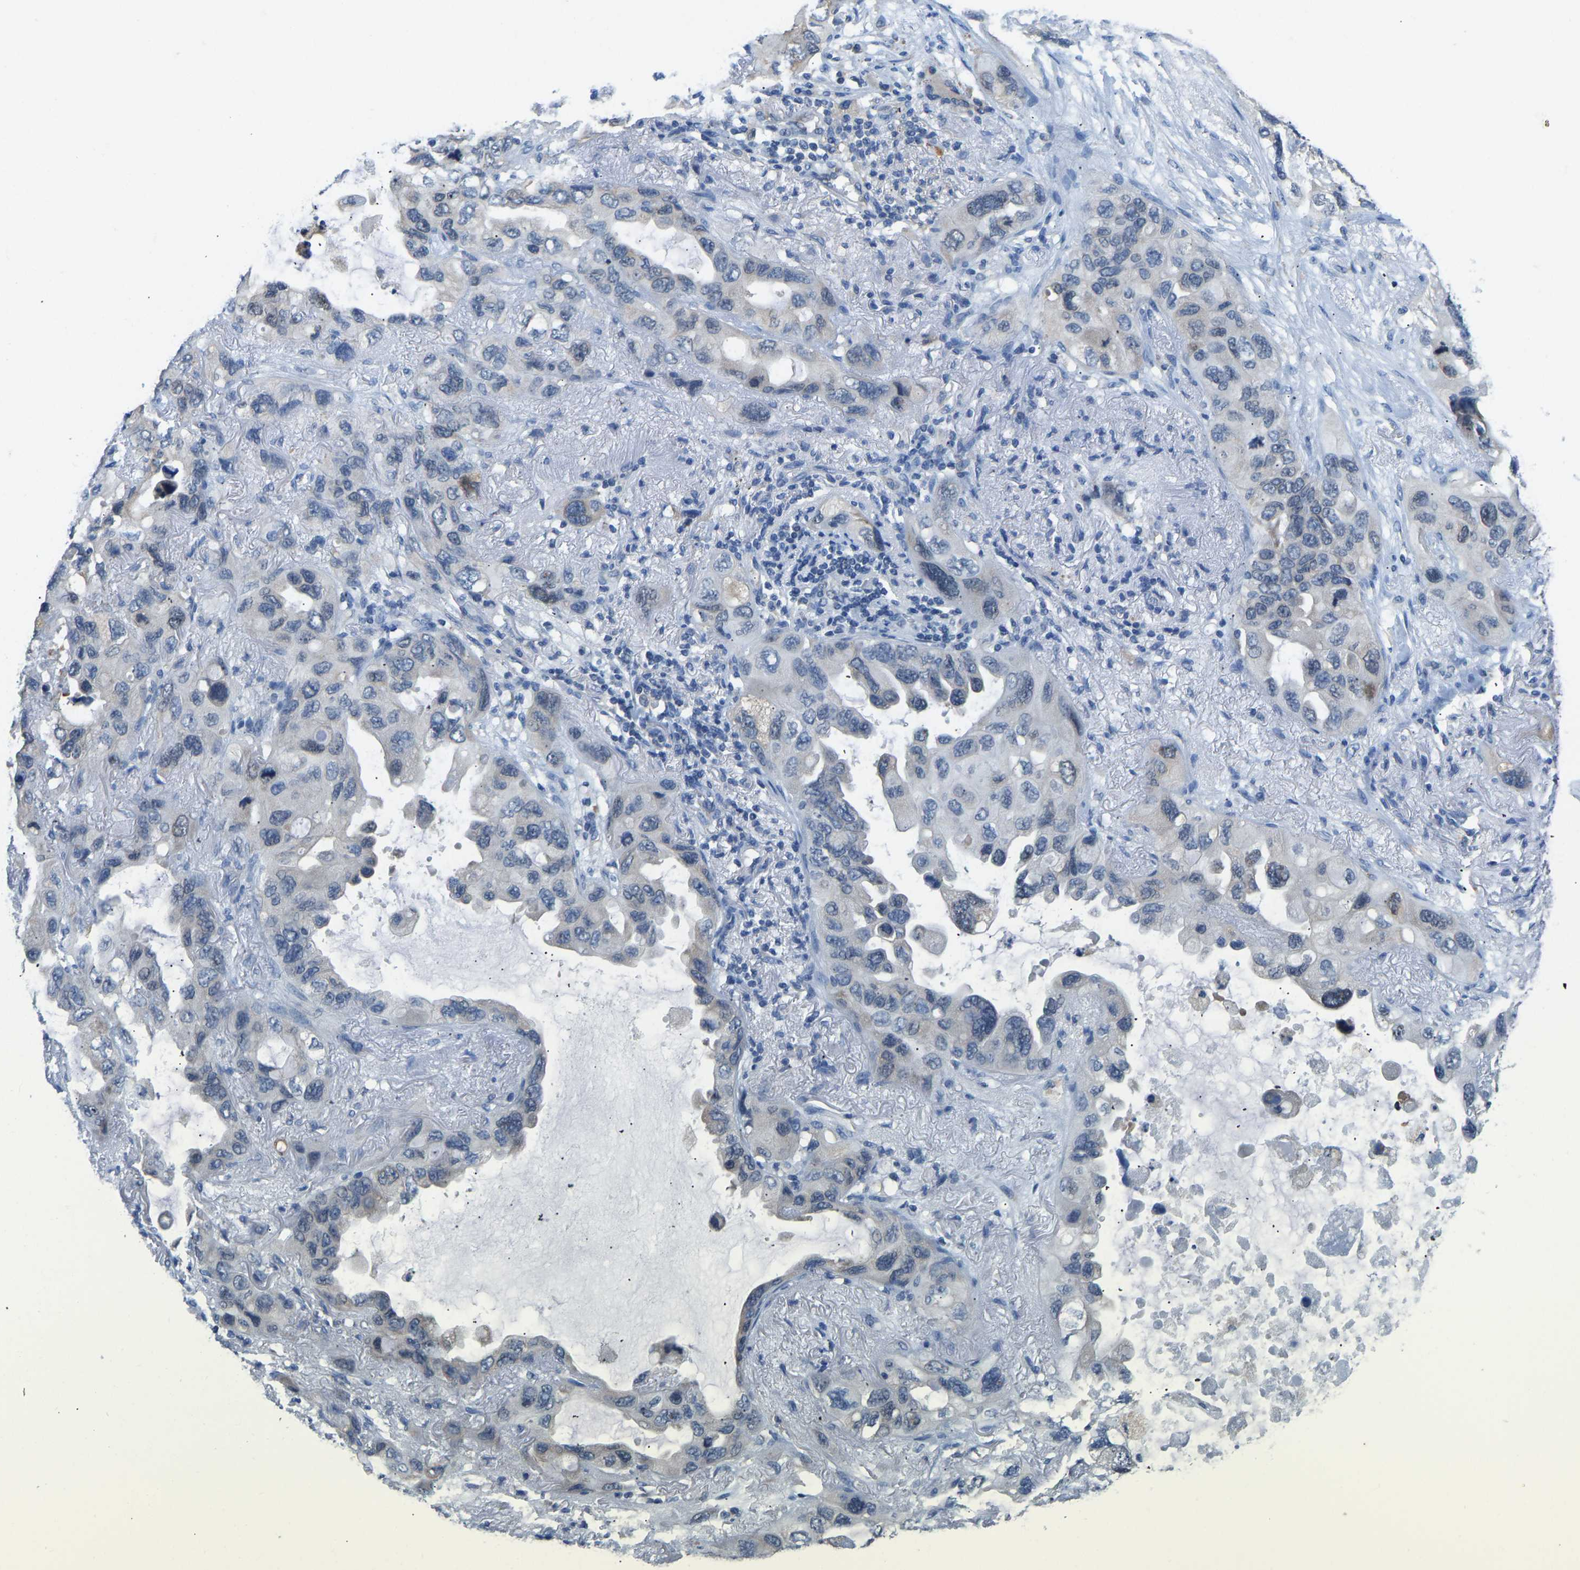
{"staining": {"intensity": "weak", "quantity": "<25%", "location": "cytoplasmic/membranous"}, "tissue": "lung cancer", "cell_type": "Tumor cells", "image_type": "cancer", "snomed": [{"axis": "morphology", "description": "Squamous cell carcinoma, NOS"}, {"axis": "topography", "description": "Lung"}], "caption": "Tumor cells show no significant protein positivity in lung cancer.", "gene": "VRK1", "patient": {"sex": "female", "age": 73}}